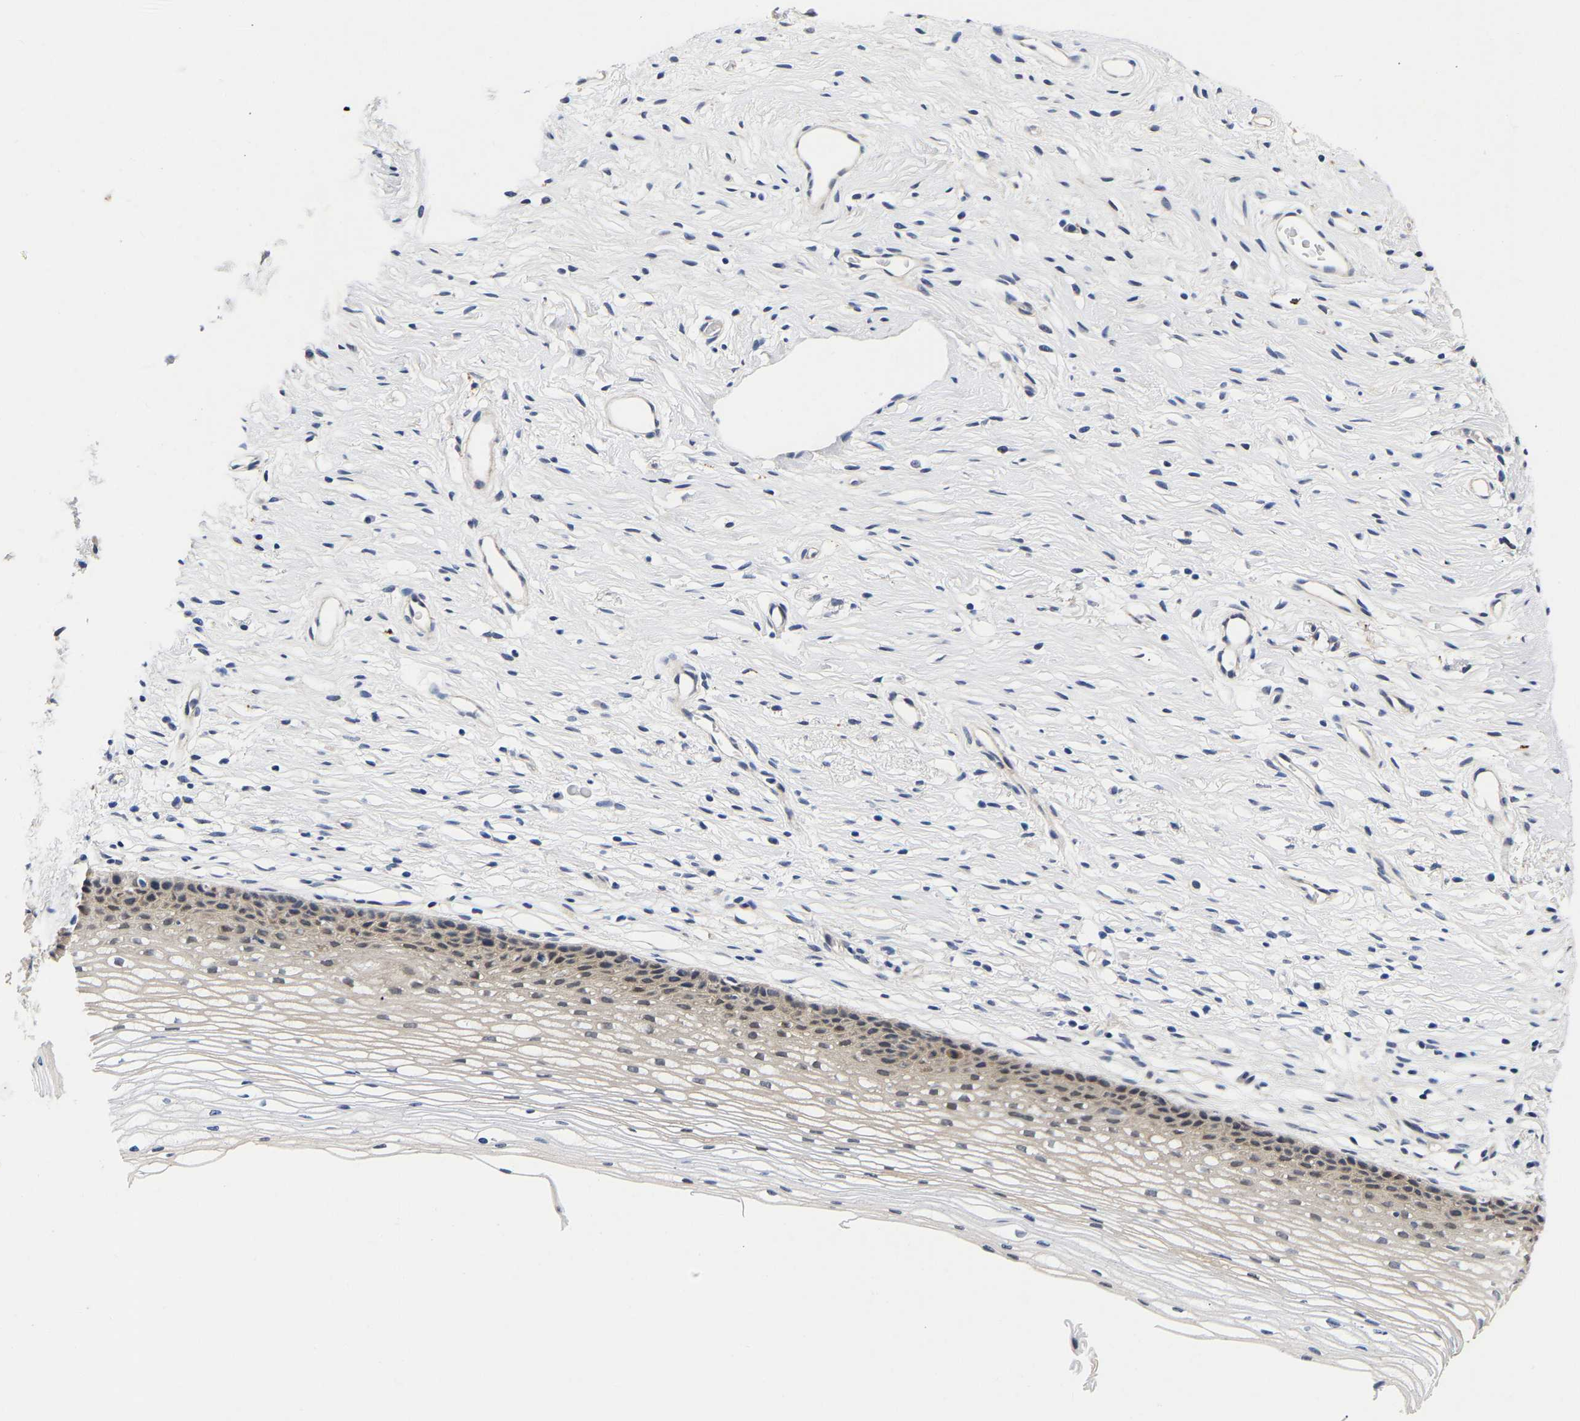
{"staining": {"intensity": "negative", "quantity": "none", "location": "none"}, "tissue": "cervix", "cell_type": "Glandular cells", "image_type": "normal", "snomed": [{"axis": "morphology", "description": "Normal tissue, NOS"}, {"axis": "topography", "description": "Cervix"}], "caption": "Cervix was stained to show a protein in brown. There is no significant expression in glandular cells. (Brightfield microscopy of DAB immunohistochemistry at high magnification).", "gene": "CCDC6", "patient": {"sex": "female", "age": 77}}